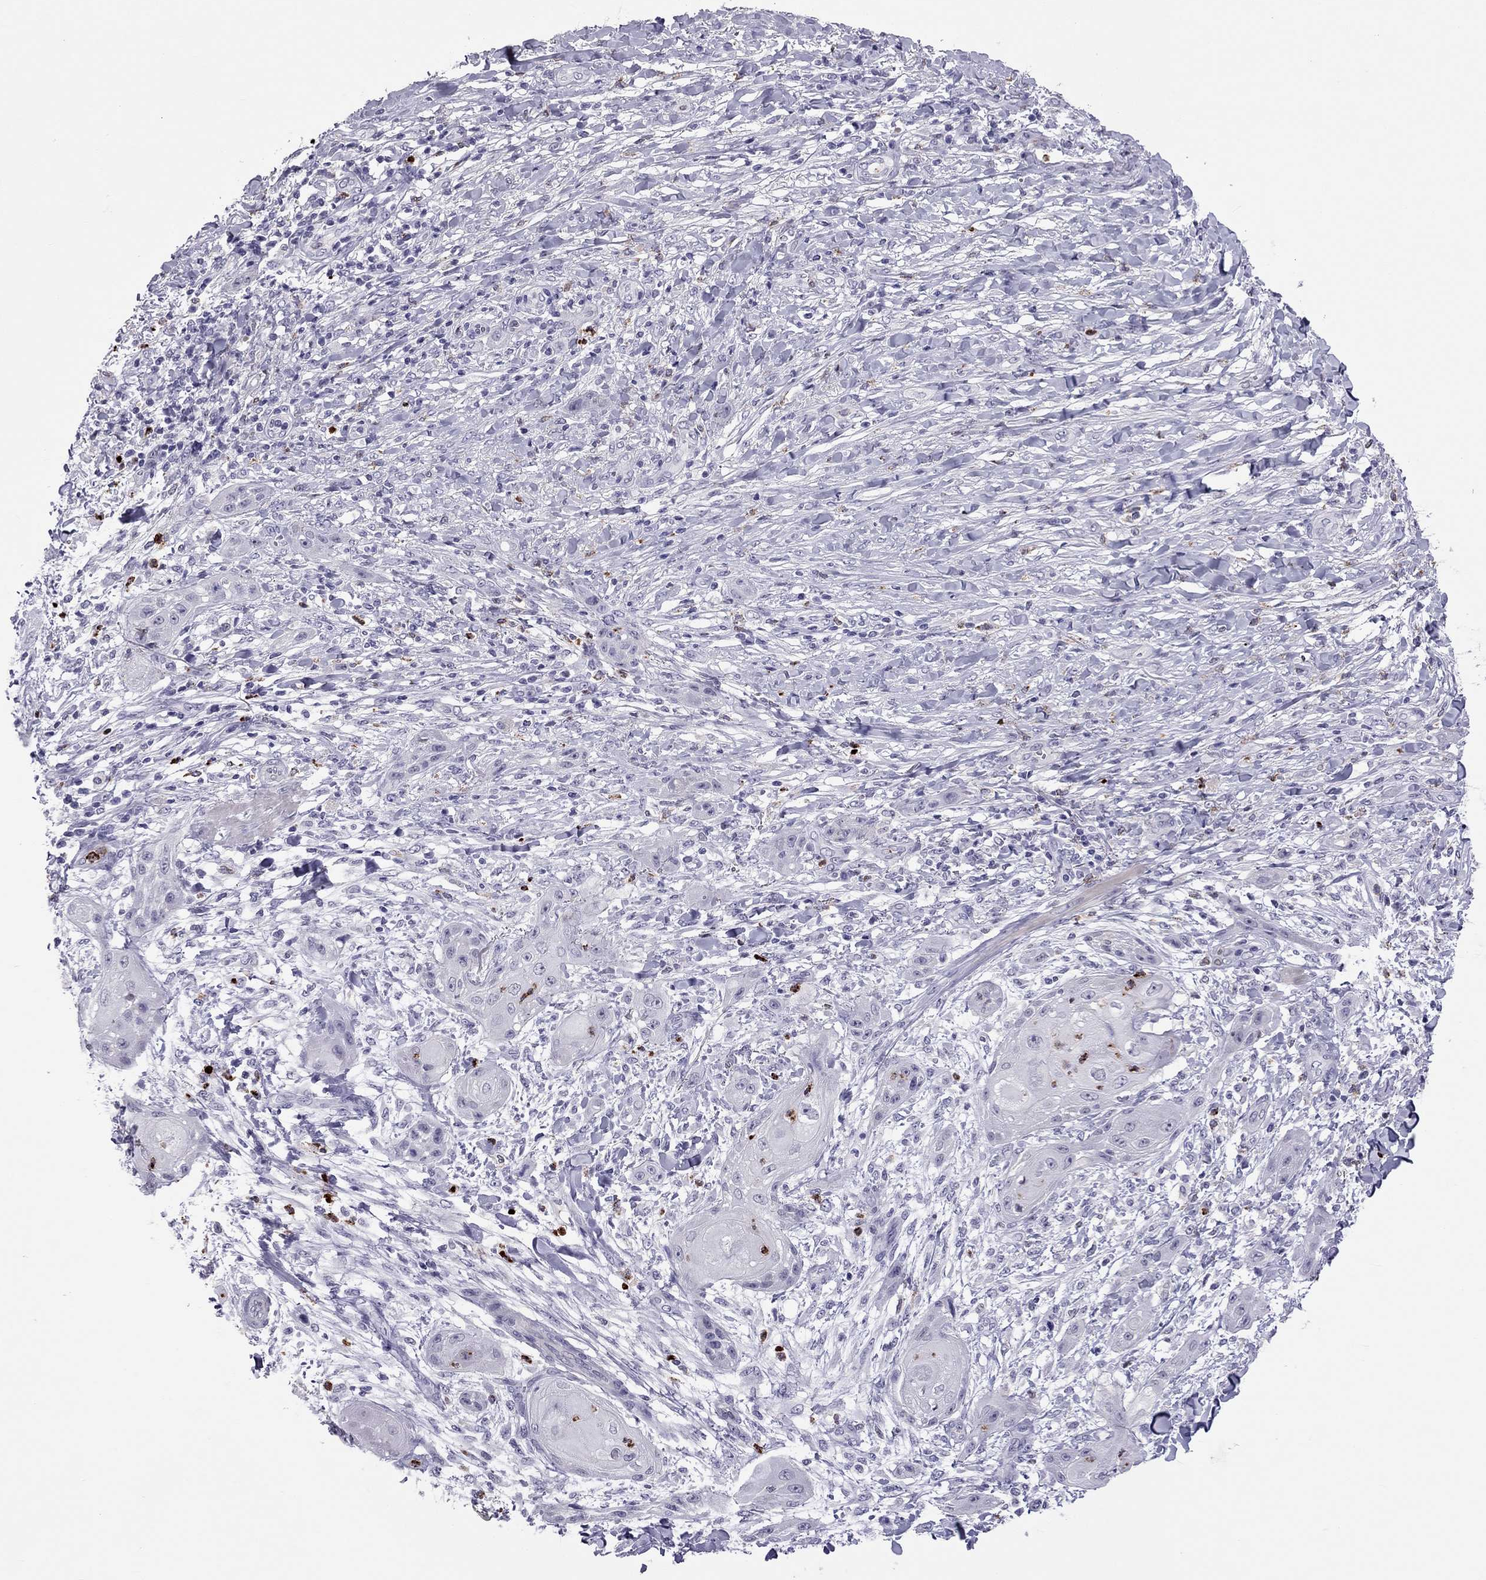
{"staining": {"intensity": "negative", "quantity": "none", "location": "none"}, "tissue": "skin cancer", "cell_type": "Tumor cells", "image_type": "cancer", "snomed": [{"axis": "morphology", "description": "Squamous cell carcinoma, NOS"}, {"axis": "topography", "description": "Skin"}], "caption": "This is an IHC micrograph of skin cancer. There is no expression in tumor cells.", "gene": "CCL27", "patient": {"sex": "male", "age": 62}}